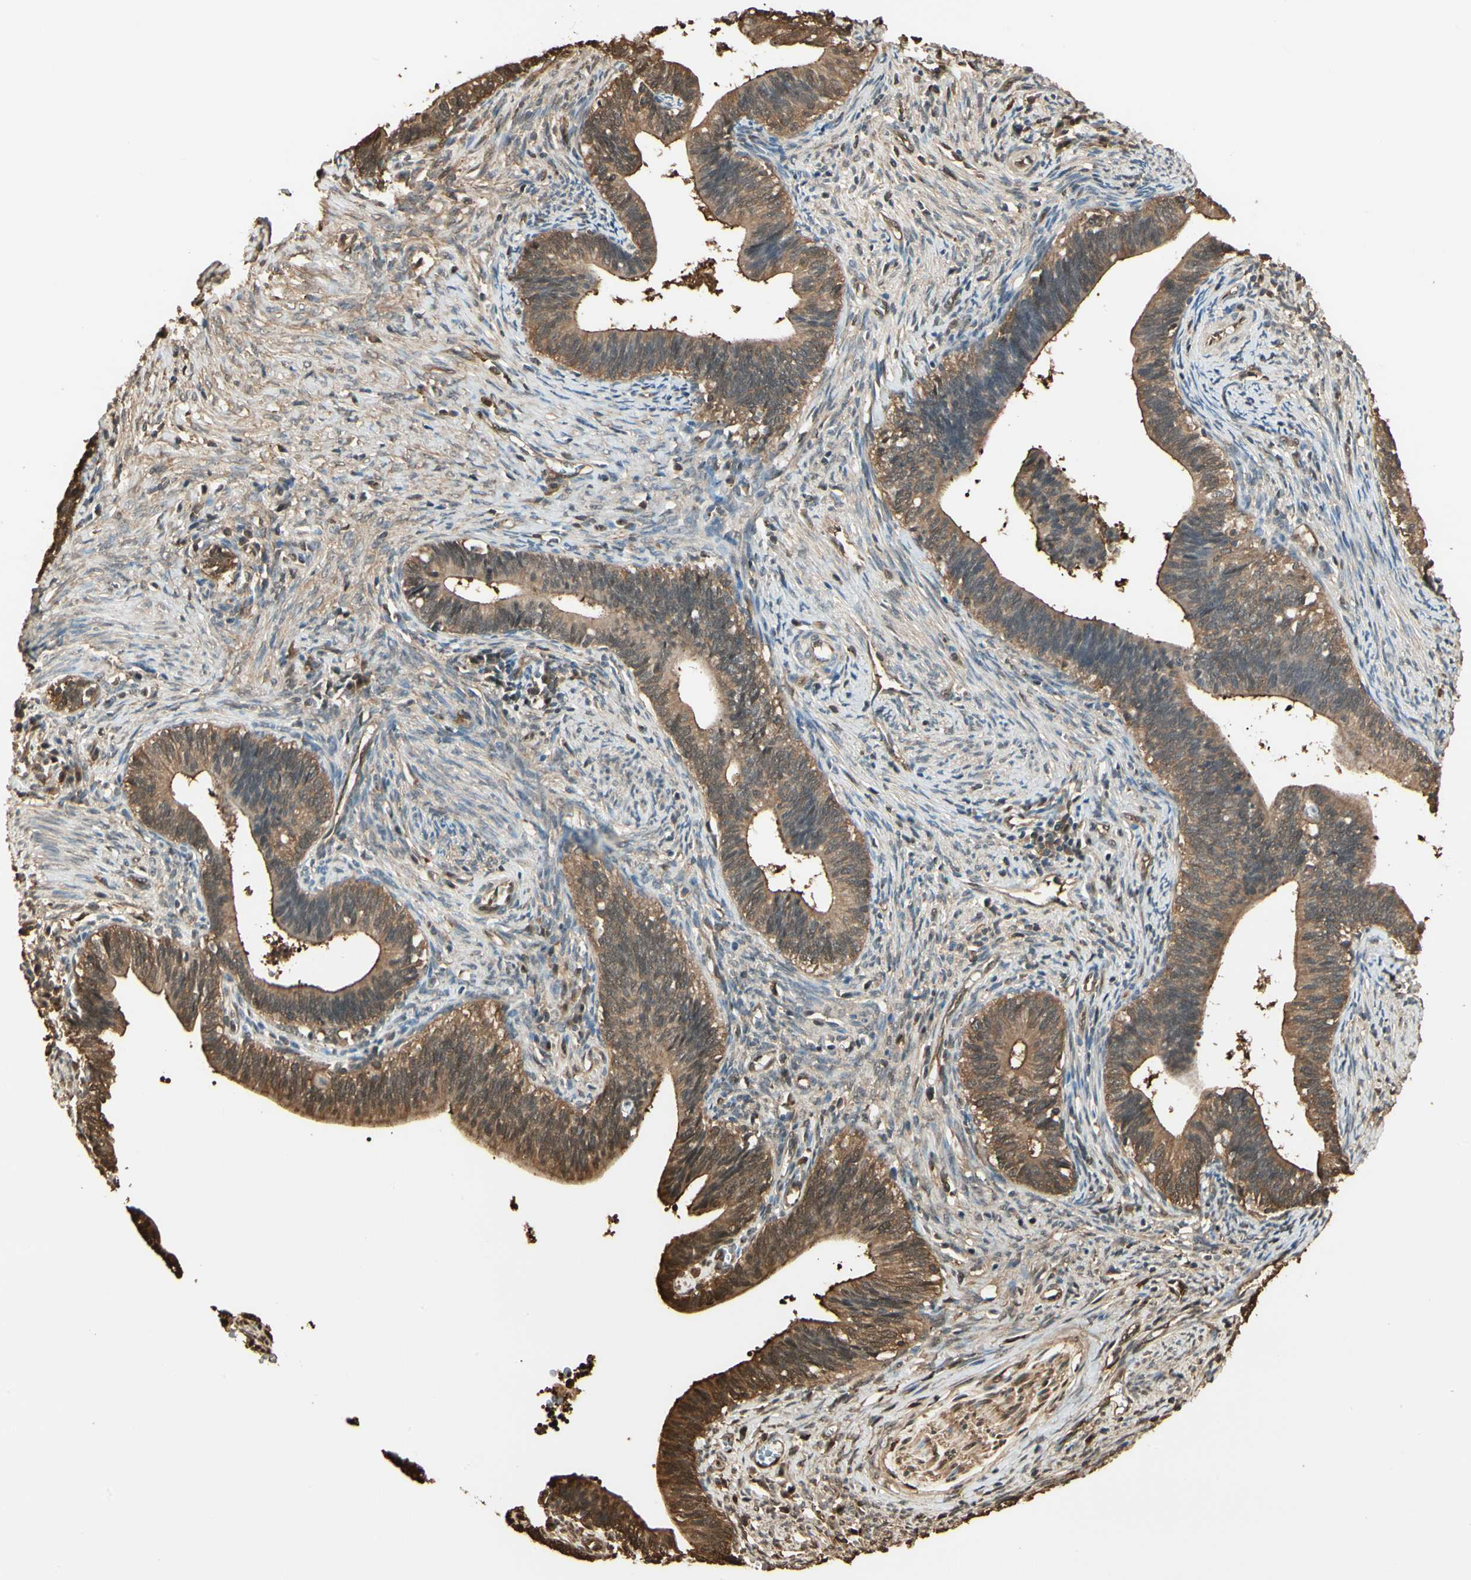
{"staining": {"intensity": "moderate", "quantity": "25%-75%", "location": "cytoplasmic/membranous,nuclear"}, "tissue": "cervical cancer", "cell_type": "Tumor cells", "image_type": "cancer", "snomed": [{"axis": "morphology", "description": "Adenocarcinoma, NOS"}, {"axis": "topography", "description": "Cervix"}], "caption": "Protein expression analysis of human cervical cancer (adenocarcinoma) reveals moderate cytoplasmic/membranous and nuclear positivity in about 25%-75% of tumor cells.", "gene": "YWHAE", "patient": {"sex": "female", "age": 44}}